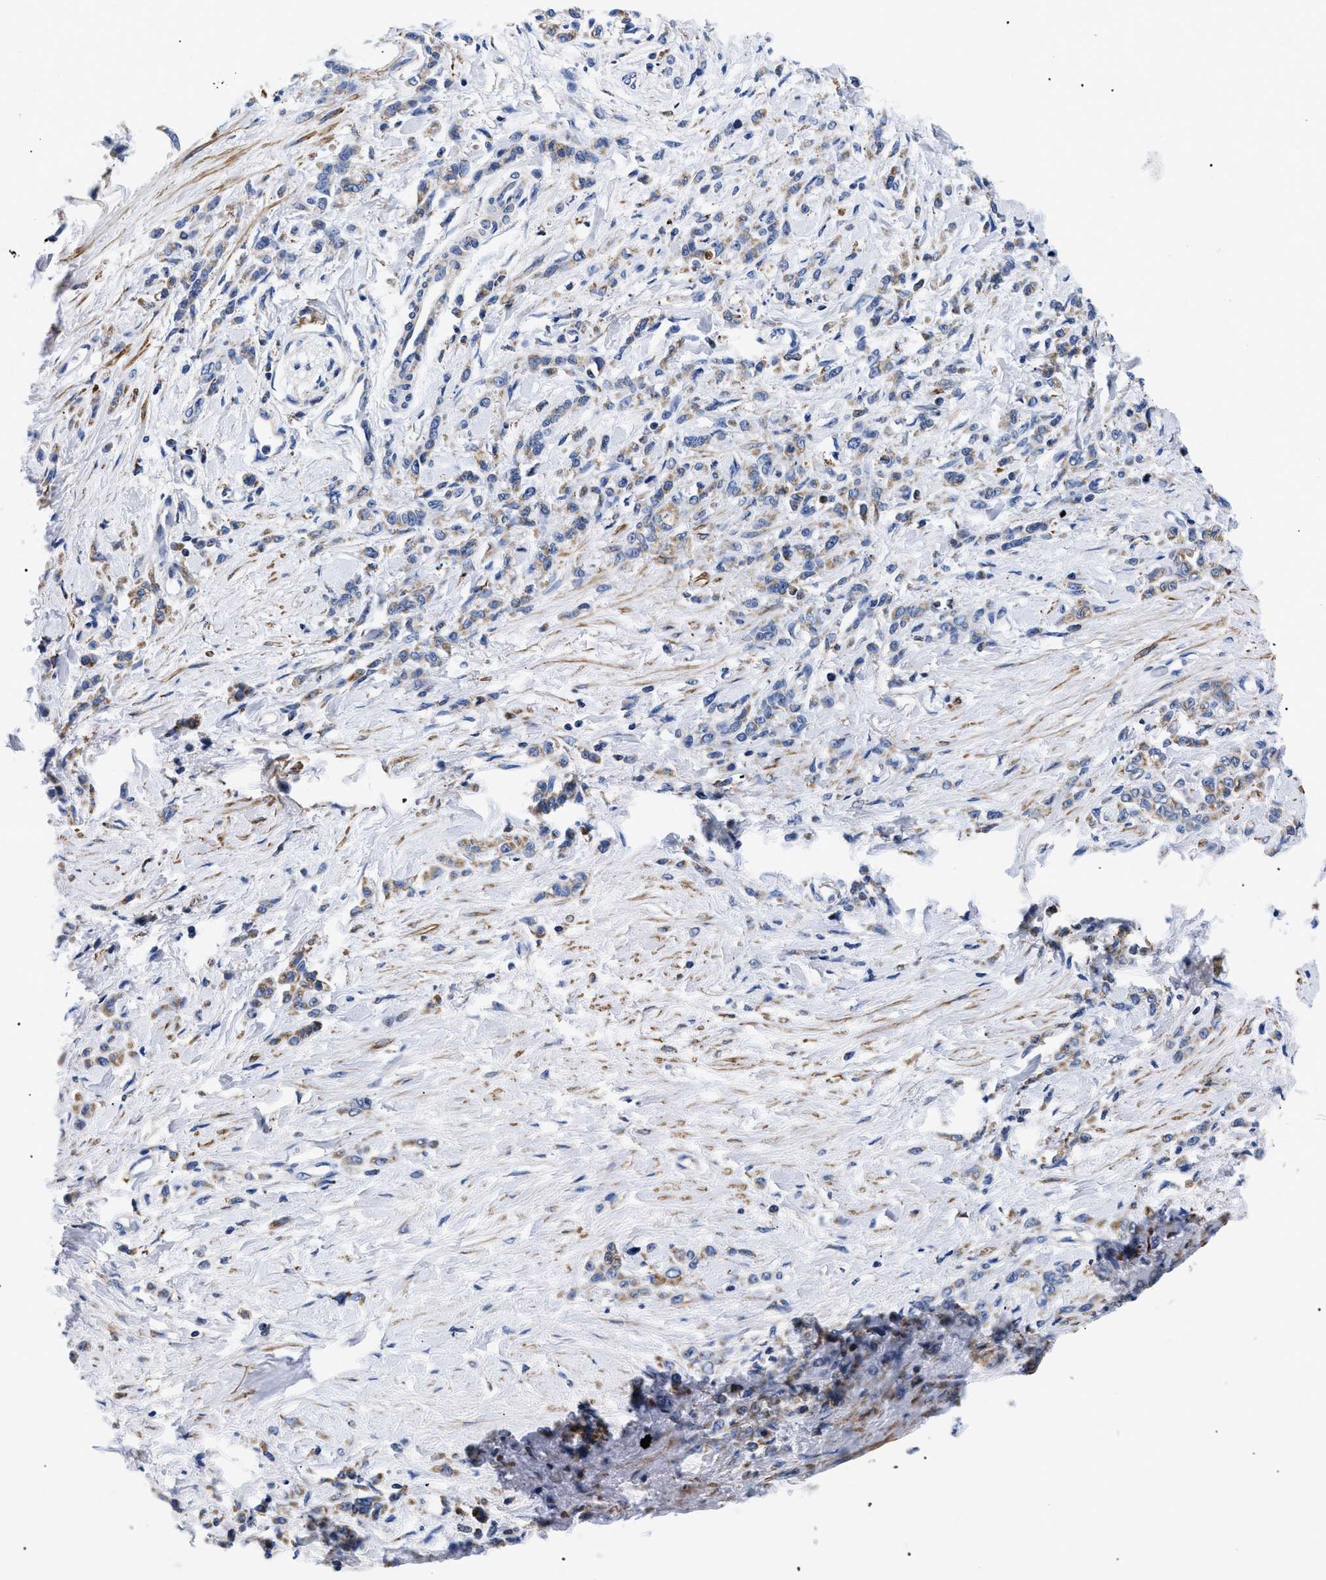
{"staining": {"intensity": "weak", "quantity": ">75%", "location": "cytoplasmic/membranous"}, "tissue": "stomach cancer", "cell_type": "Tumor cells", "image_type": "cancer", "snomed": [{"axis": "morphology", "description": "Normal tissue, NOS"}, {"axis": "morphology", "description": "Adenocarcinoma, NOS"}, {"axis": "topography", "description": "Stomach"}], "caption": "The photomicrograph exhibits staining of stomach adenocarcinoma, revealing weak cytoplasmic/membranous protein positivity (brown color) within tumor cells. The staining was performed using DAB, with brown indicating positive protein expression. Nuclei are stained blue with hematoxylin.", "gene": "GPR149", "patient": {"sex": "male", "age": 82}}